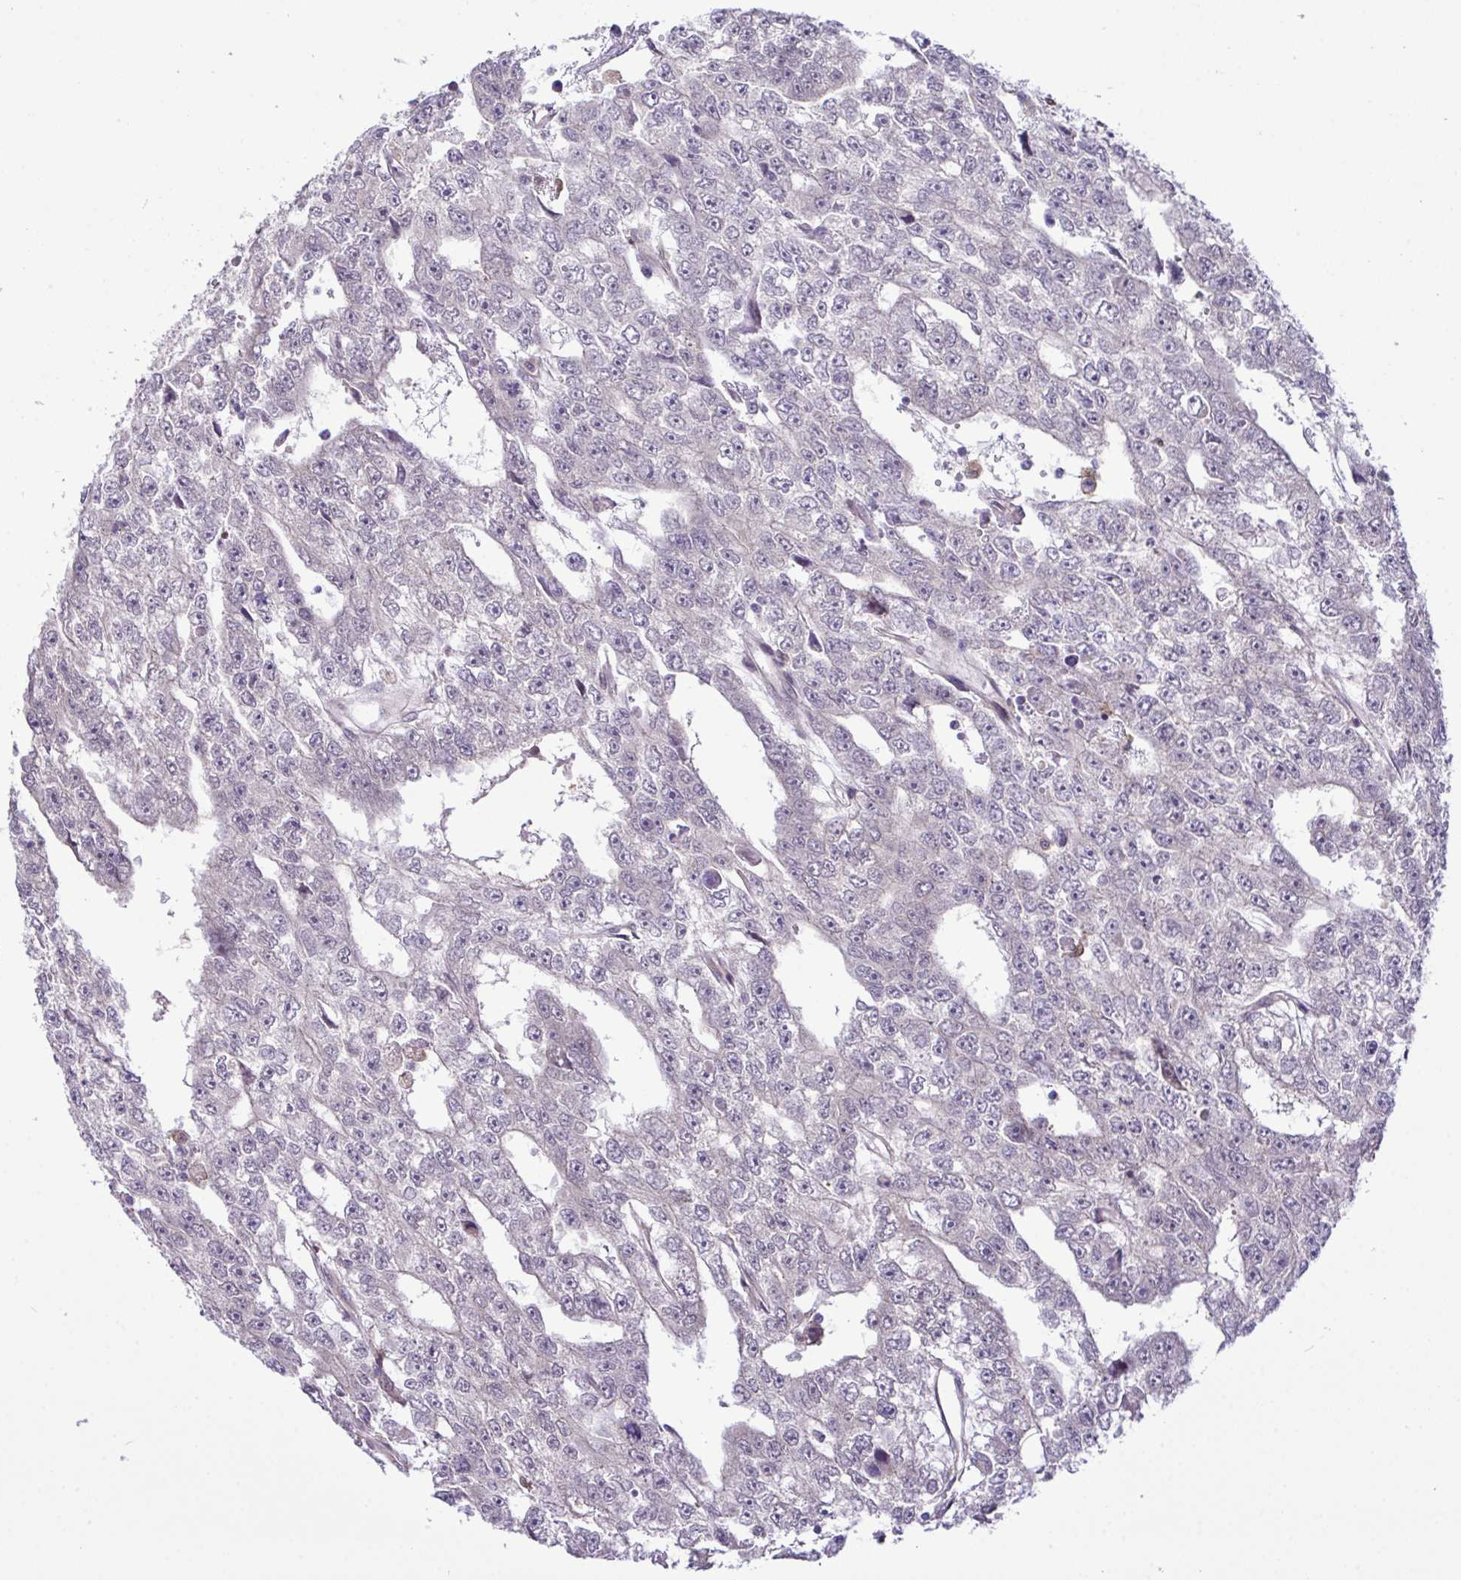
{"staining": {"intensity": "negative", "quantity": "none", "location": "none"}, "tissue": "testis cancer", "cell_type": "Tumor cells", "image_type": "cancer", "snomed": [{"axis": "morphology", "description": "Carcinoma, Embryonal, NOS"}, {"axis": "topography", "description": "Testis"}], "caption": "The IHC micrograph has no significant staining in tumor cells of testis cancer (embryonal carcinoma) tissue. The staining was performed using DAB (3,3'-diaminobenzidine) to visualize the protein expression in brown, while the nuclei were stained in blue with hematoxylin (Magnification: 20x).", "gene": "CMPK1", "patient": {"sex": "male", "age": 20}}